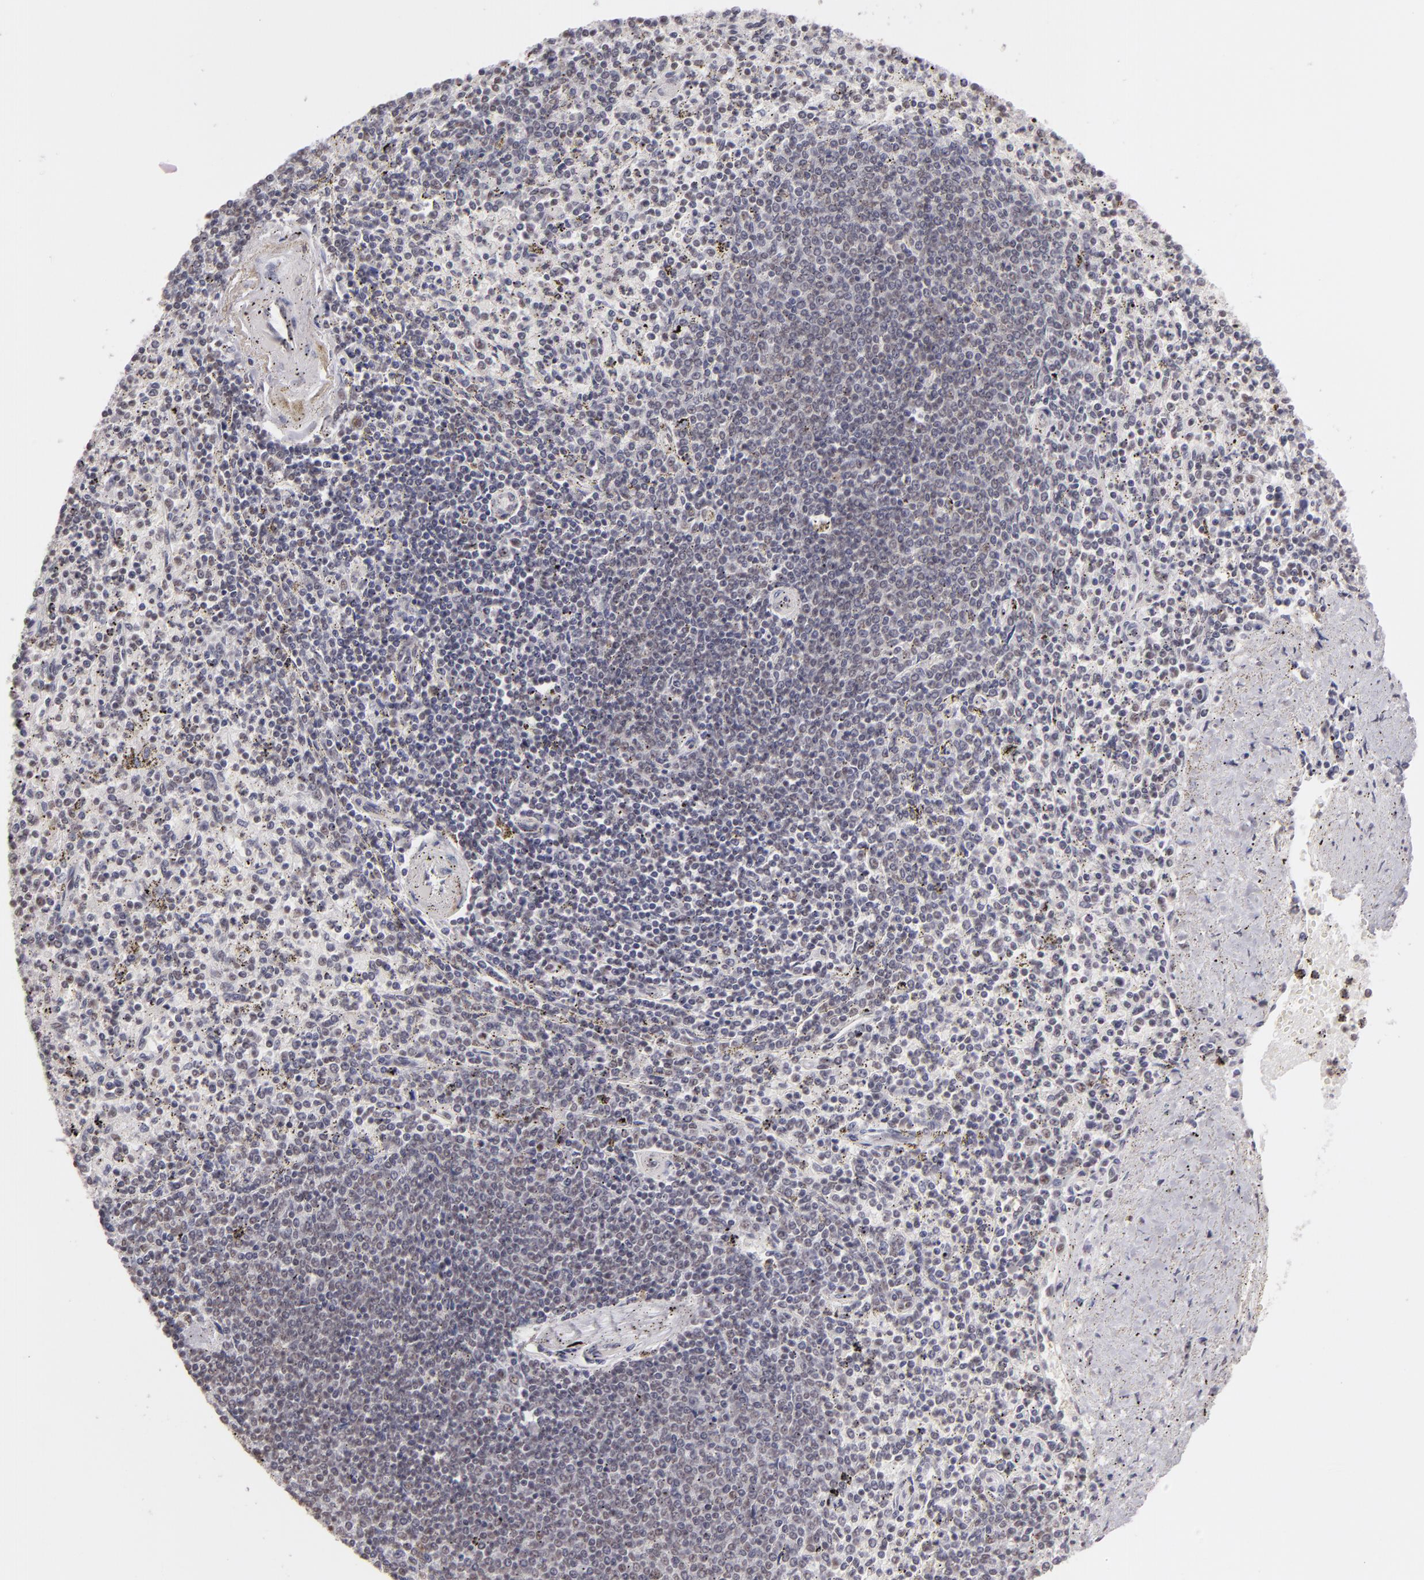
{"staining": {"intensity": "weak", "quantity": "<25%", "location": "nuclear"}, "tissue": "spleen", "cell_type": "Cells in red pulp", "image_type": "normal", "snomed": [{"axis": "morphology", "description": "Normal tissue, NOS"}, {"axis": "topography", "description": "Spleen"}], "caption": "Immunohistochemical staining of normal spleen shows no significant staining in cells in red pulp.", "gene": "INTS6", "patient": {"sex": "male", "age": 72}}